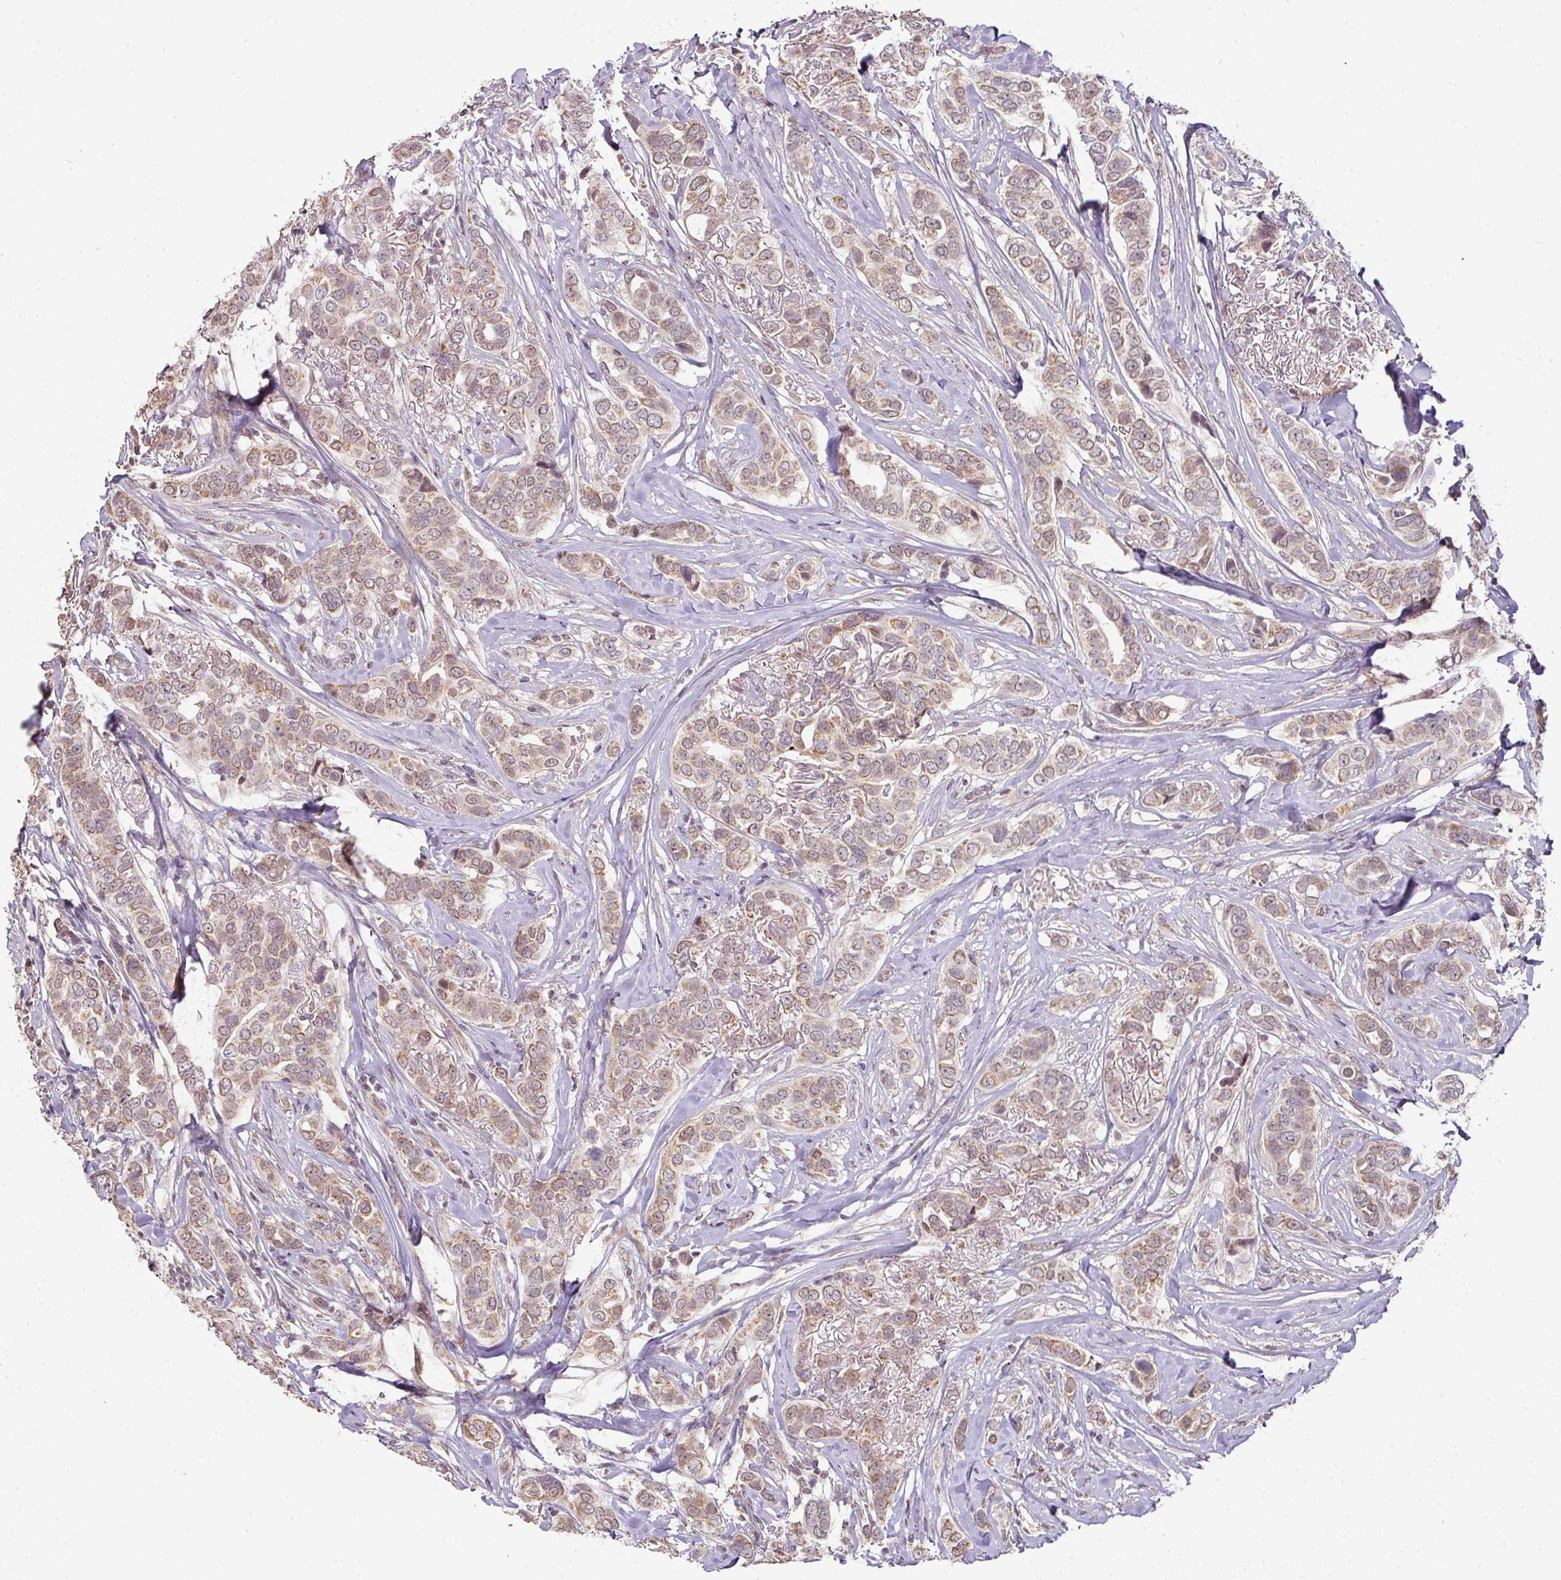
{"staining": {"intensity": "moderate", "quantity": ">75%", "location": "cytoplasmic/membranous"}, "tissue": "breast cancer", "cell_type": "Tumor cells", "image_type": "cancer", "snomed": [{"axis": "morphology", "description": "Lobular carcinoma"}, {"axis": "topography", "description": "Breast"}], "caption": "Immunohistochemistry photomicrograph of neoplastic tissue: human breast cancer stained using IHC displays medium levels of moderate protein expression localized specifically in the cytoplasmic/membranous of tumor cells, appearing as a cytoplasmic/membranous brown color.", "gene": "MYOM2", "patient": {"sex": "female", "age": 51}}